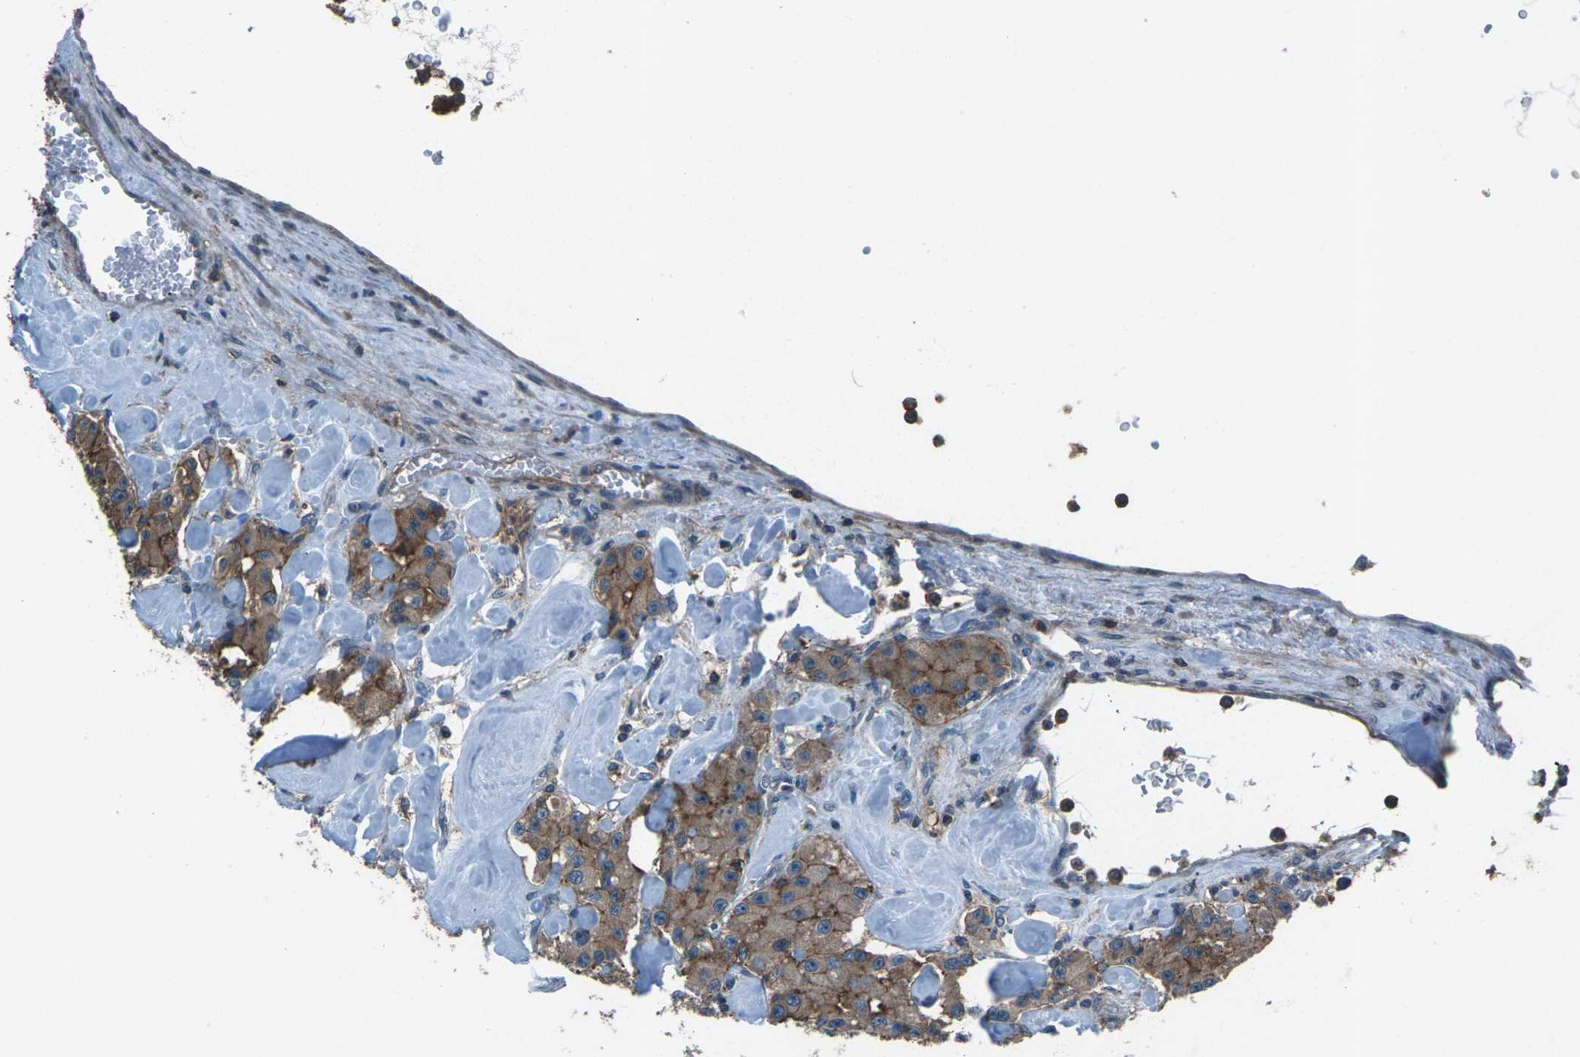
{"staining": {"intensity": "moderate", "quantity": ">75%", "location": "cytoplasmic/membranous"}, "tissue": "carcinoid", "cell_type": "Tumor cells", "image_type": "cancer", "snomed": [{"axis": "morphology", "description": "Carcinoid, malignant, NOS"}, {"axis": "topography", "description": "Pancreas"}], "caption": "Immunohistochemistry (IHC) (DAB (3,3'-diaminobenzidine)) staining of malignant carcinoid demonstrates moderate cytoplasmic/membranous protein expression in approximately >75% of tumor cells.", "gene": "CMTM4", "patient": {"sex": "male", "age": 41}}